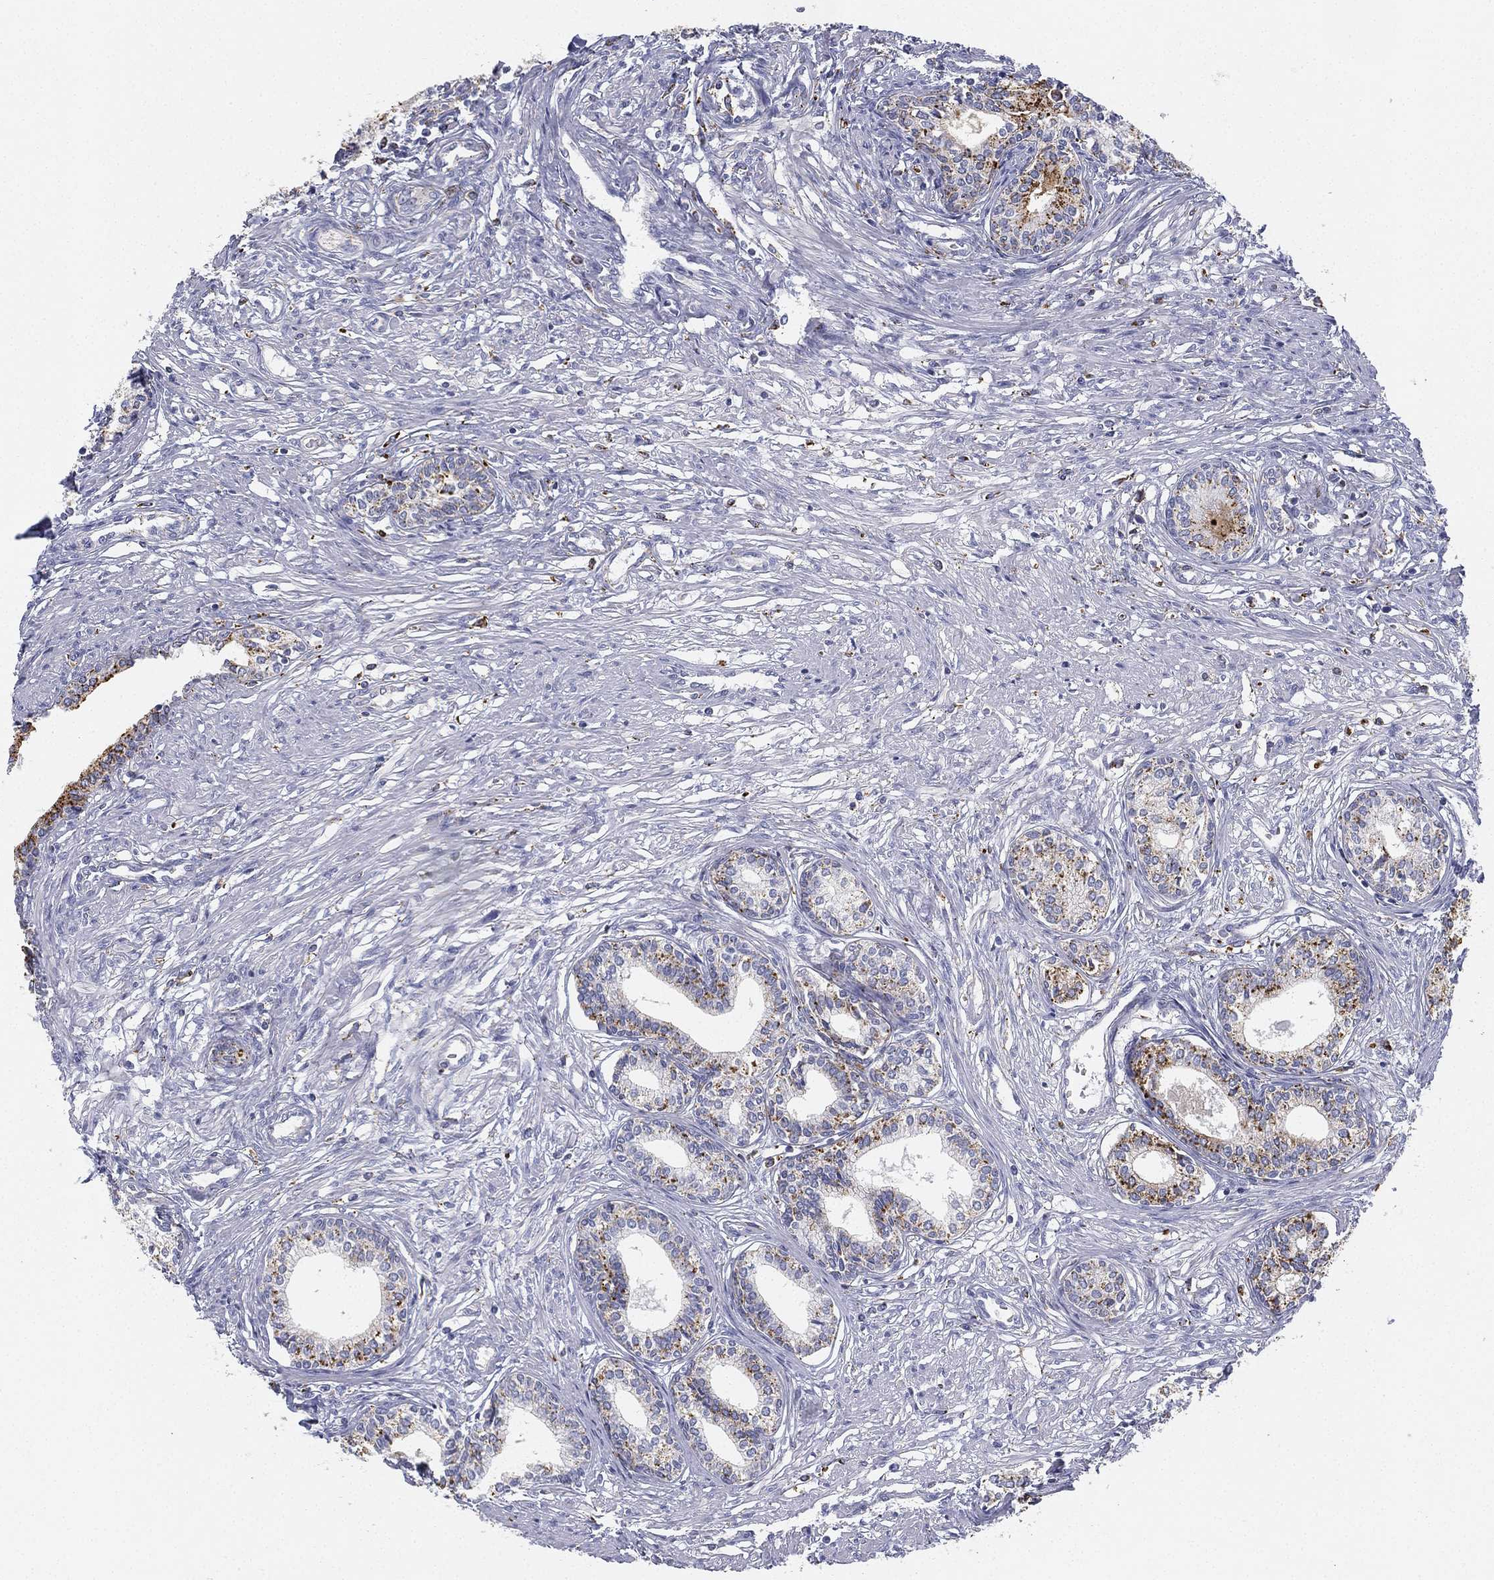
{"staining": {"intensity": "moderate", "quantity": "<25%", "location": "cytoplasmic/membranous"}, "tissue": "prostate", "cell_type": "Glandular cells", "image_type": "normal", "snomed": [{"axis": "morphology", "description": "Normal tissue, NOS"}, {"axis": "topography", "description": "Prostate"}], "caption": "The histopathology image reveals staining of normal prostate, revealing moderate cytoplasmic/membranous protein staining (brown color) within glandular cells.", "gene": "NPC2", "patient": {"sex": "male", "age": 60}}